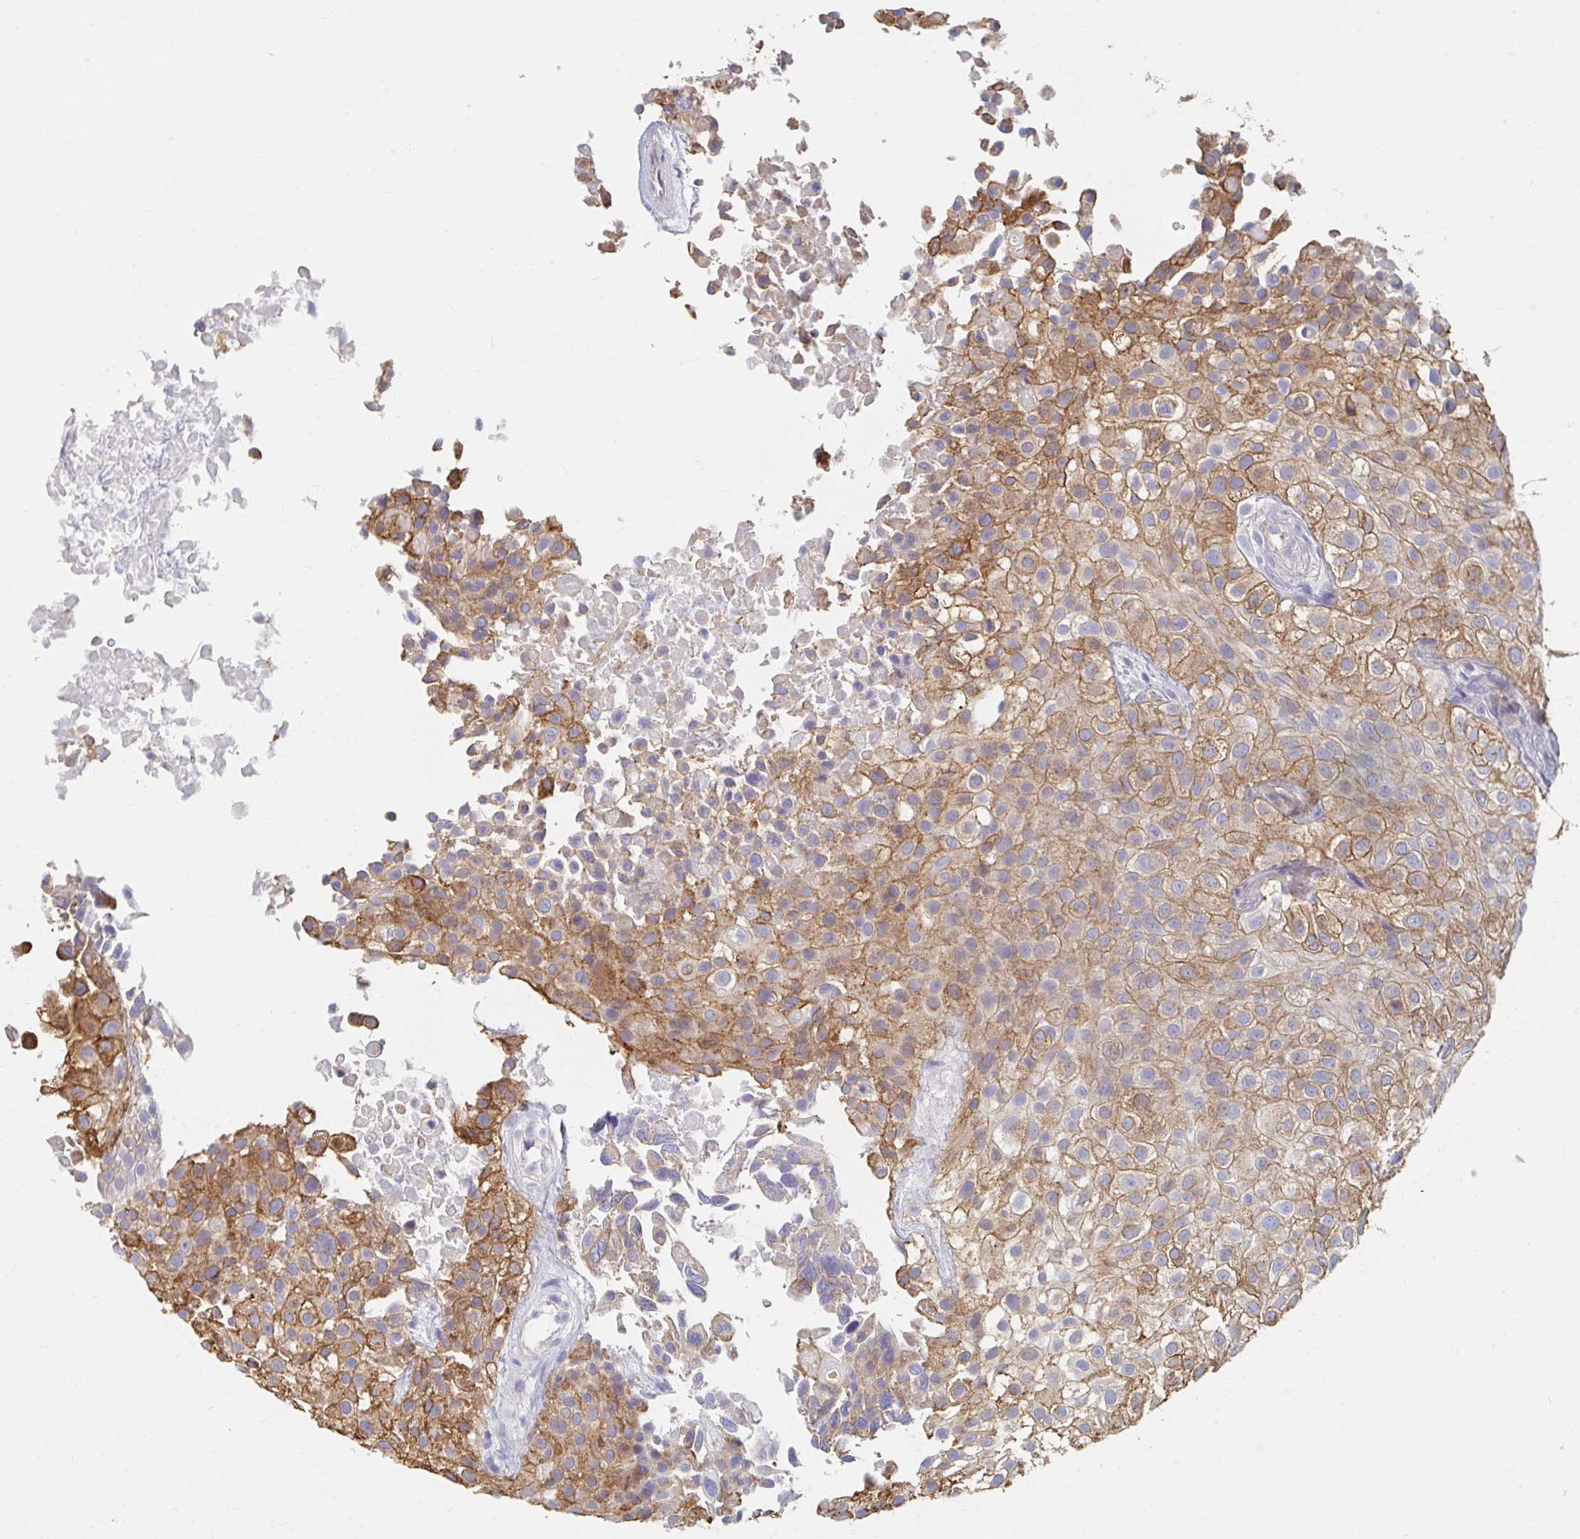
{"staining": {"intensity": "moderate", "quantity": ">75%", "location": "cytoplasmic/membranous"}, "tissue": "urothelial cancer", "cell_type": "Tumor cells", "image_type": "cancer", "snomed": [{"axis": "morphology", "description": "Urothelial carcinoma, High grade"}, {"axis": "topography", "description": "Urinary bladder"}], "caption": "This image displays IHC staining of human urothelial carcinoma (high-grade), with medium moderate cytoplasmic/membranous staining in about >75% of tumor cells.", "gene": "MYLK2", "patient": {"sex": "male", "age": 56}}